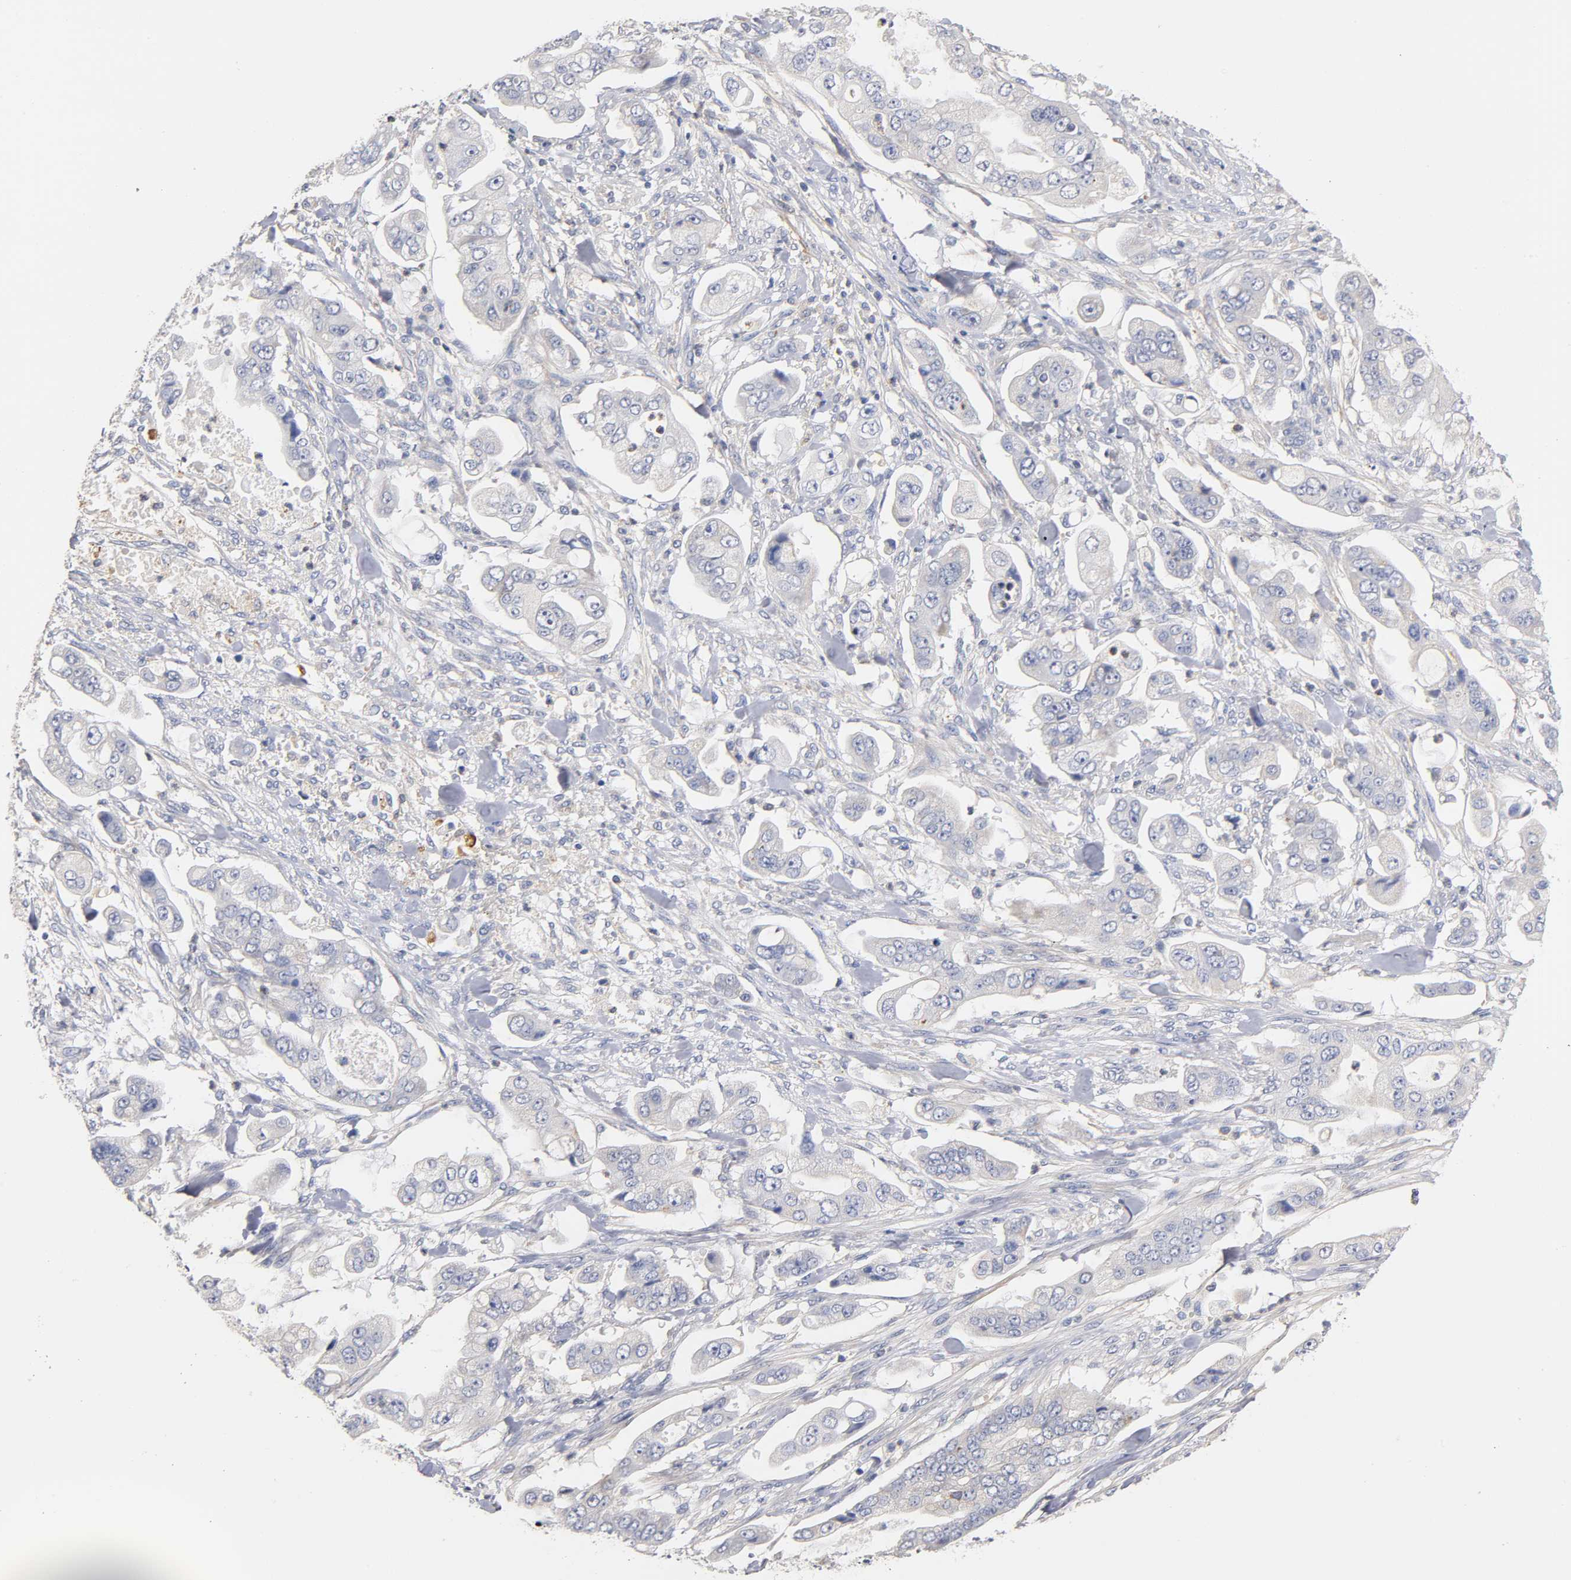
{"staining": {"intensity": "negative", "quantity": "none", "location": "none"}, "tissue": "stomach cancer", "cell_type": "Tumor cells", "image_type": "cancer", "snomed": [{"axis": "morphology", "description": "Adenocarcinoma, NOS"}, {"axis": "topography", "description": "Stomach"}], "caption": "An image of stomach adenocarcinoma stained for a protein shows no brown staining in tumor cells. Brightfield microscopy of IHC stained with DAB (brown) and hematoxylin (blue), captured at high magnification.", "gene": "SEMA5A", "patient": {"sex": "male", "age": 62}}